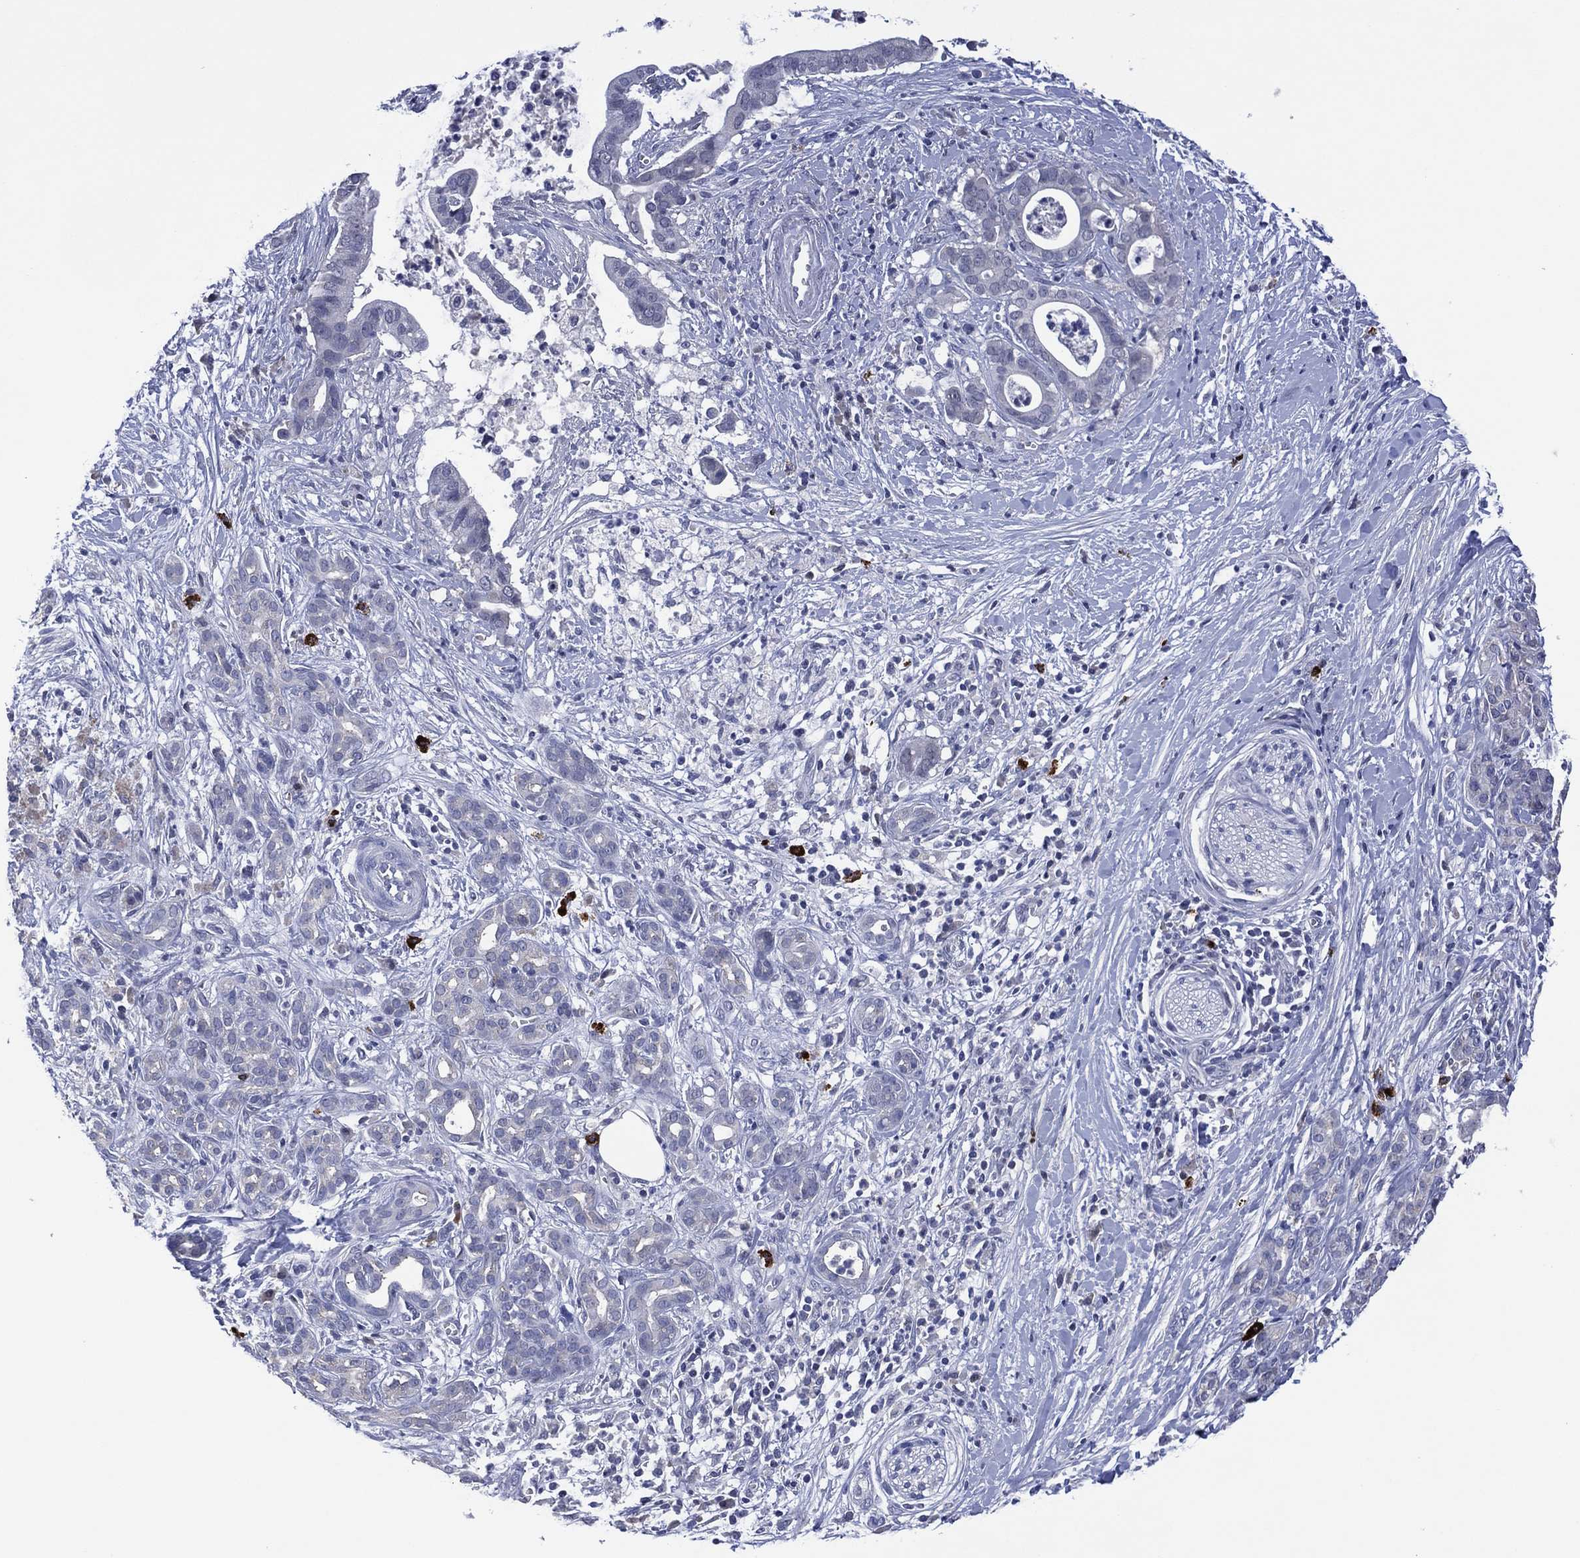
{"staining": {"intensity": "negative", "quantity": "none", "location": "none"}, "tissue": "pancreatic cancer", "cell_type": "Tumor cells", "image_type": "cancer", "snomed": [{"axis": "morphology", "description": "Adenocarcinoma, NOS"}, {"axis": "topography", "description": "Pancreas"}], "caption": "Protein analysis of pancreatic cancer reveals no significant expression in tumor cells. (Immunohistochemistry (ihc), brightfield microscopy, high magnification).", "gene": "USP26", "patient": {"sex": "male", "age": 61}}